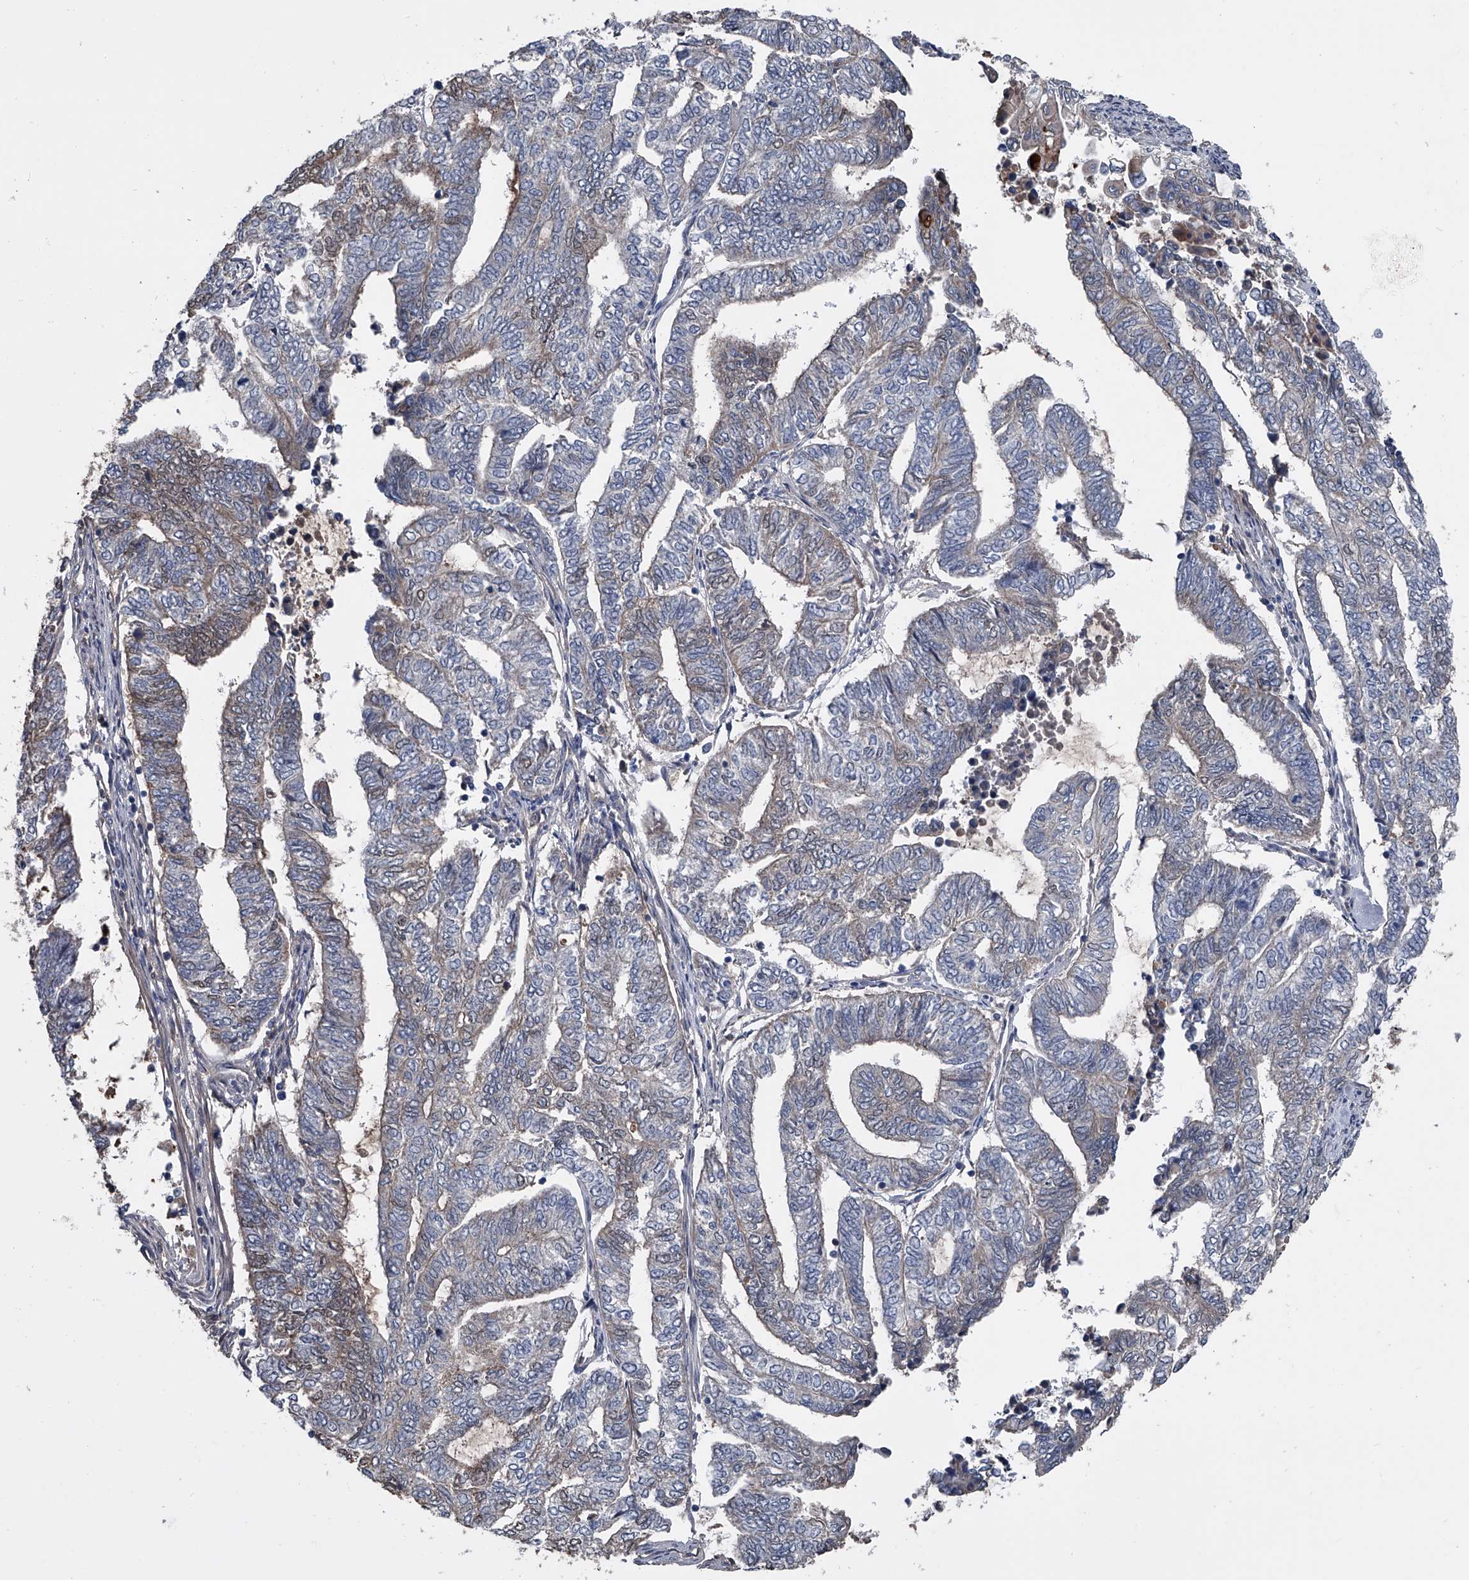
{"staining": {"intensity": "negative", "quantity": "none", "location": "none"}, "tissue": "endometrial cancer", "cell_type": "Tumor cells", "image_type": "cancer", "snomed": [{"axis": "morphology", "description": "Adenocarcinoma, NOS"}, {"axis": "topography", "description": "Uterus"}, {"axis": "topography", "description": "Endometrium"}], "caption": "Immunohistochemistry of endometrial cancer (adenocarcinoma) reveals no staining in tumor cells.", "gene": "KIF13A", "patient": {"sex": "female", "age": 70}}